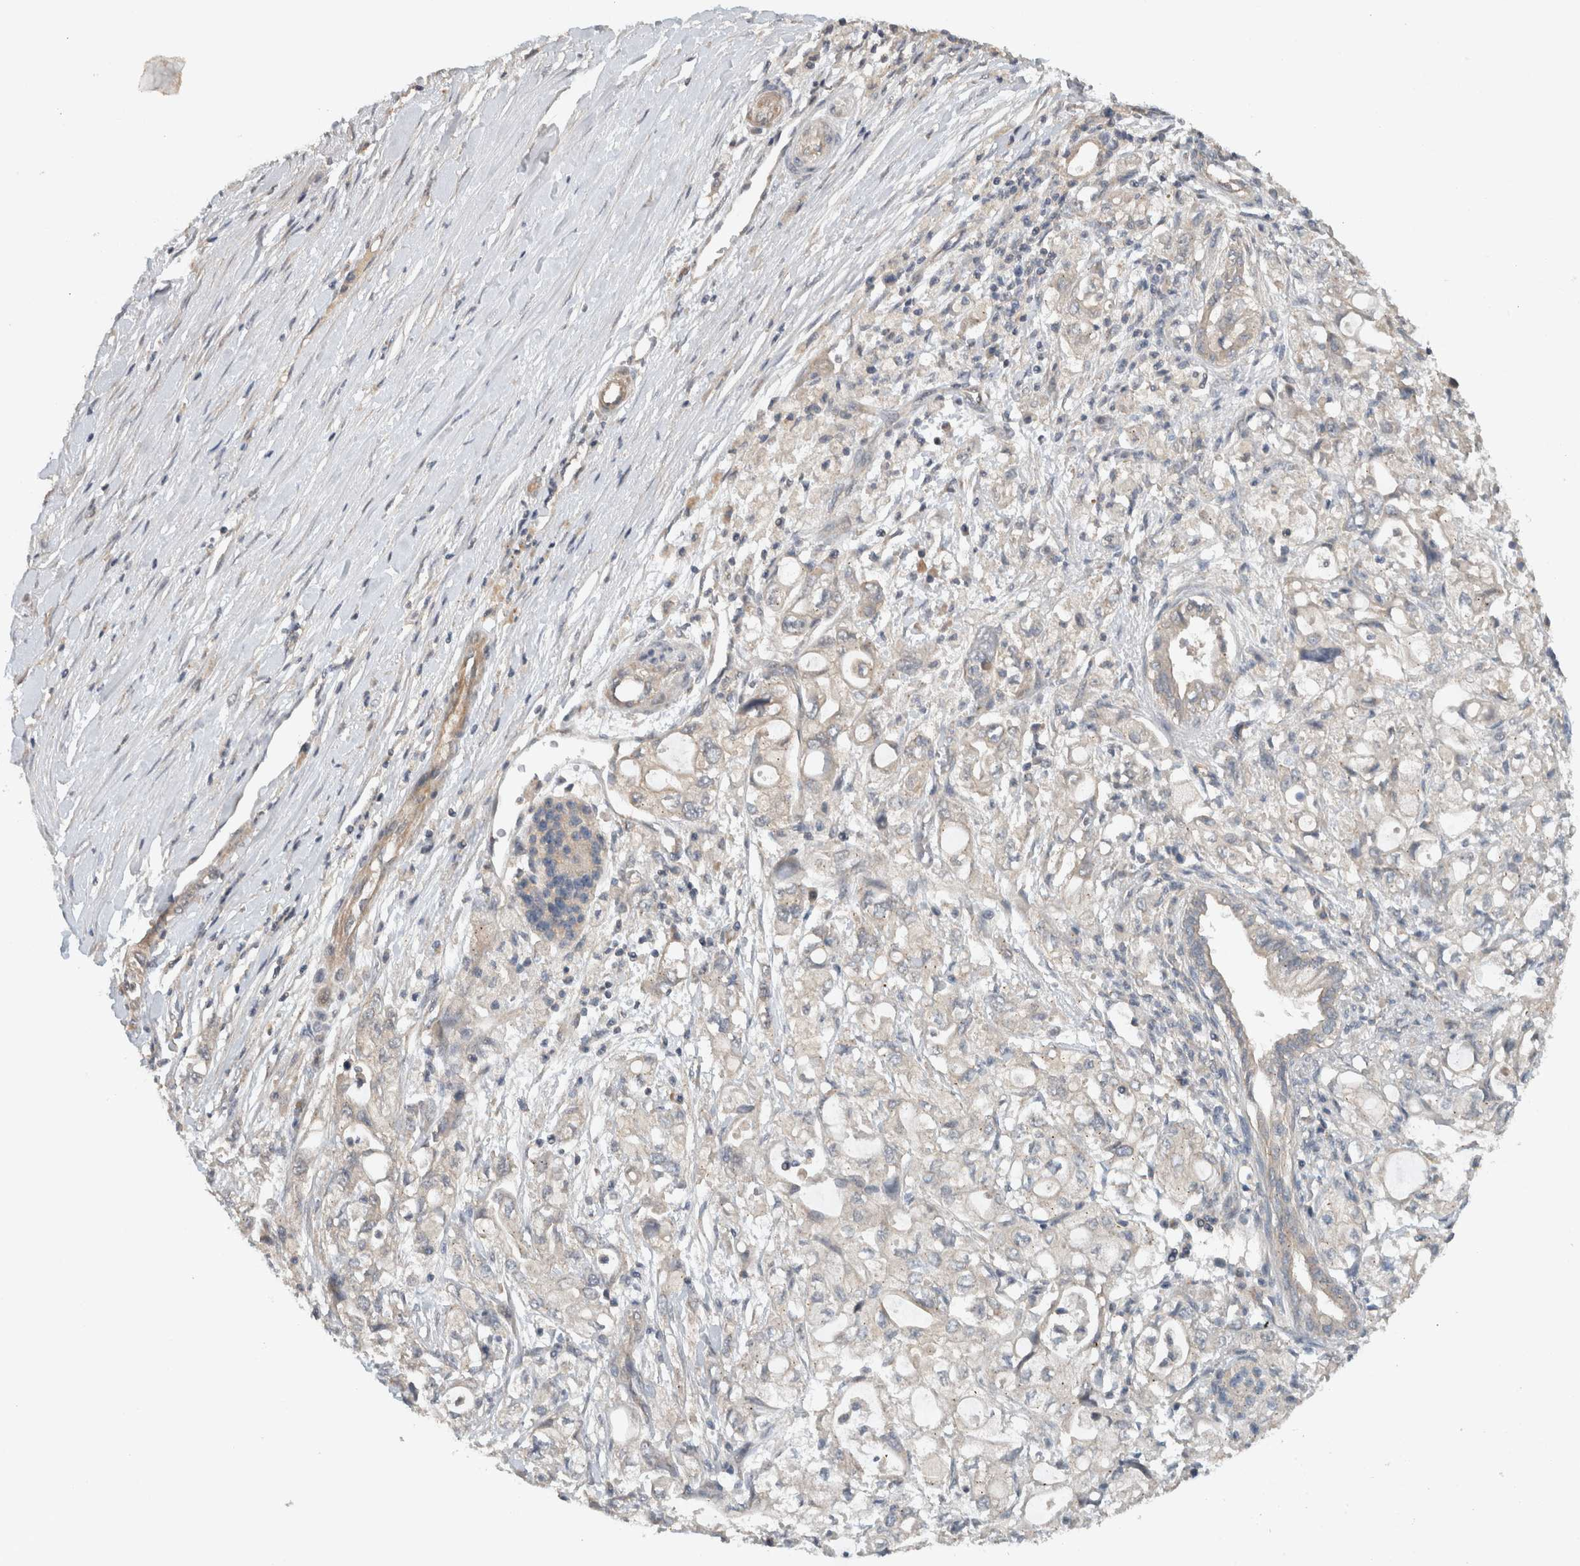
{"staining": {"intensity": "negative", "quantity": "none", "location": "none"}, "tissue": "pancreatic cancer", "cell_type": "Tumor cells", "image_type": "cancer", "snomed": [{"axis": "morphology", "description": "Adenocarcinoma, NOS"}, {"axis": "topography", "description": "Pancreas"}], "caption": "High power microscopy image of an immunohistochemistry (IHC) image of pancreatic cancer, revealing no significant expression in tumor cells.", "gene": "ERCC6L2", "patient": {"sex": "male", "age": 79}}